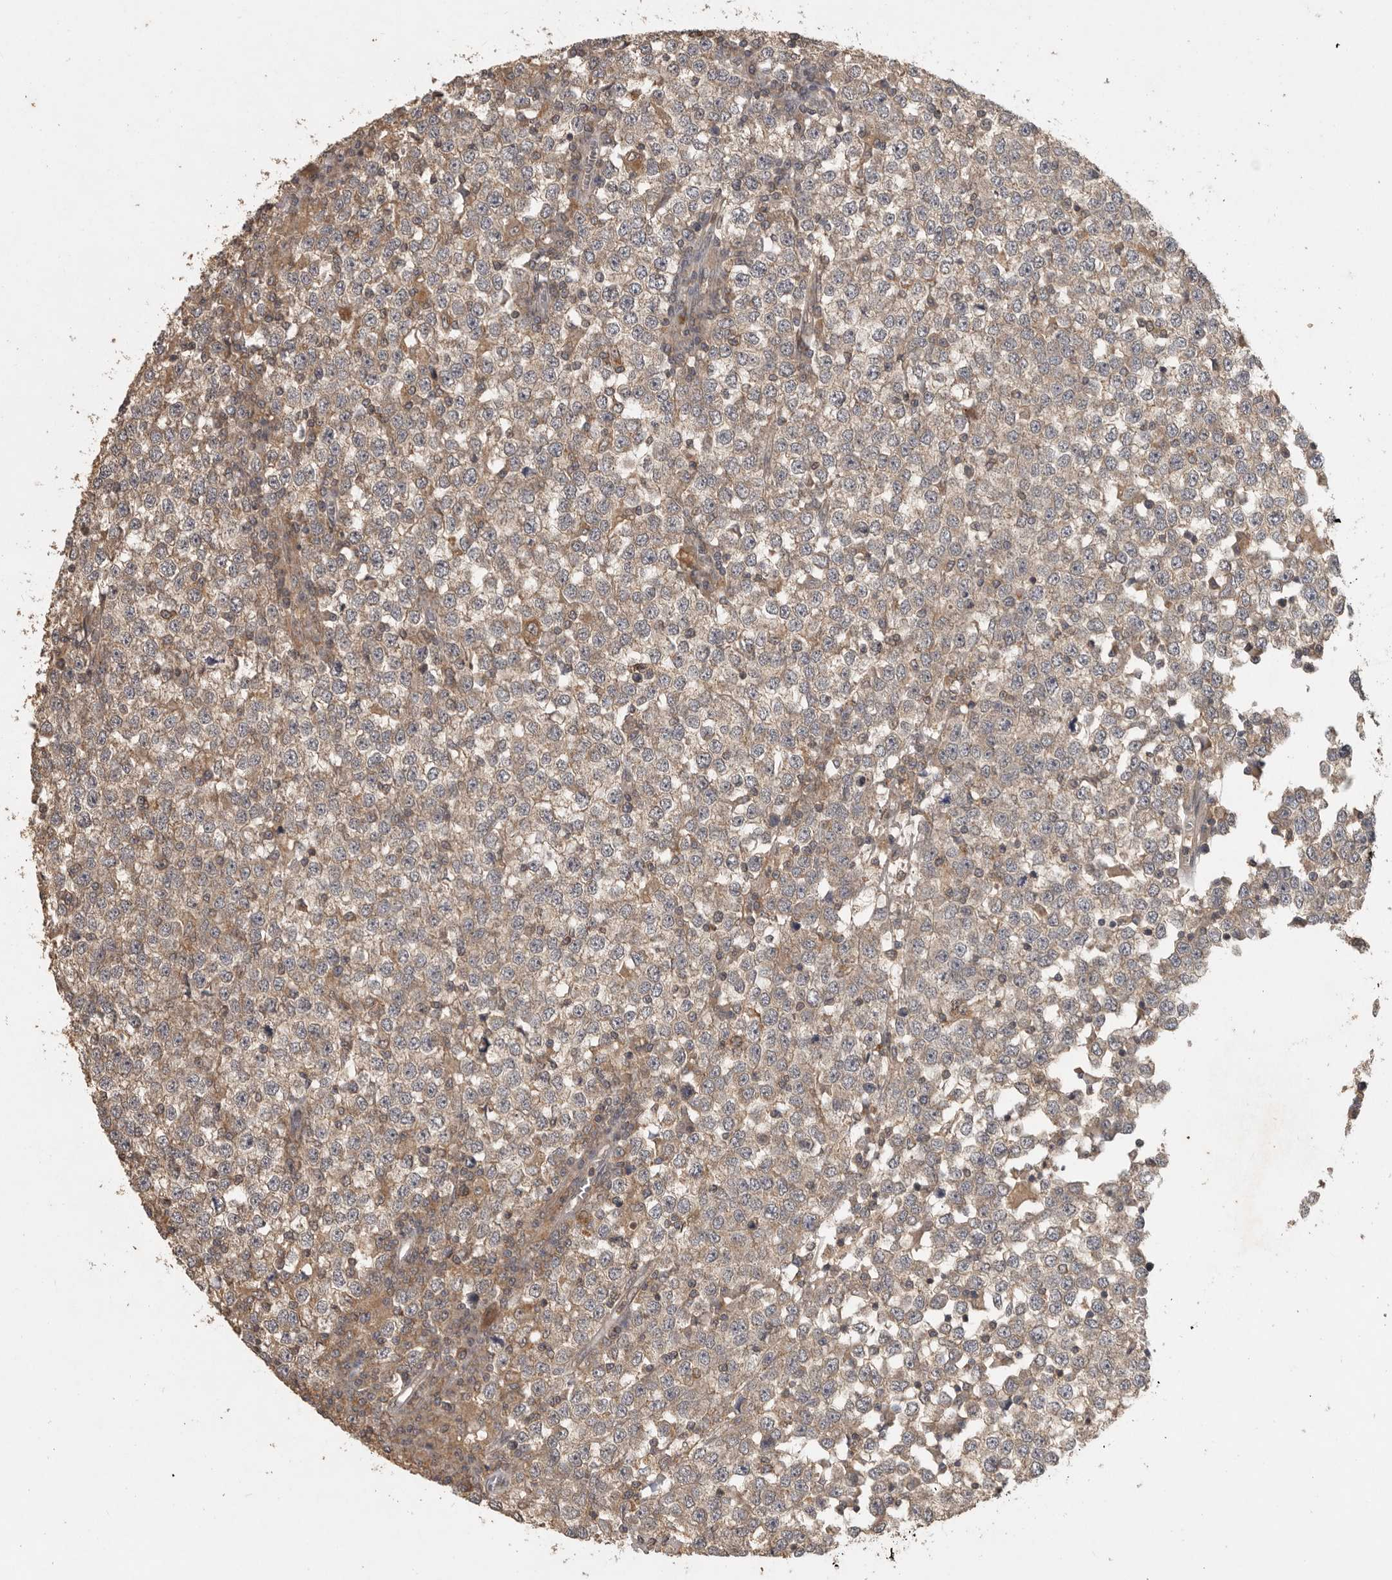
{"staining": {"intensity": "weak", "quantity": "<25%", "location": "cytoplasmic/membranous"}, "tissue": "testis cancer", "cell_type": "Tumor cells", "image_type": "cancer", "snomed": [{"axis": "morphology", "description": "Seminoma, NOS"}, {"axis": "topography", "description": "Testis"}], "caption": "DAB immunohistochemical staining of human testis cancer (seminoma) reveals no significant expression in tumor cells.", "gene": "ADAMTS4", "patient": {"sex": "male", "age": 65}}